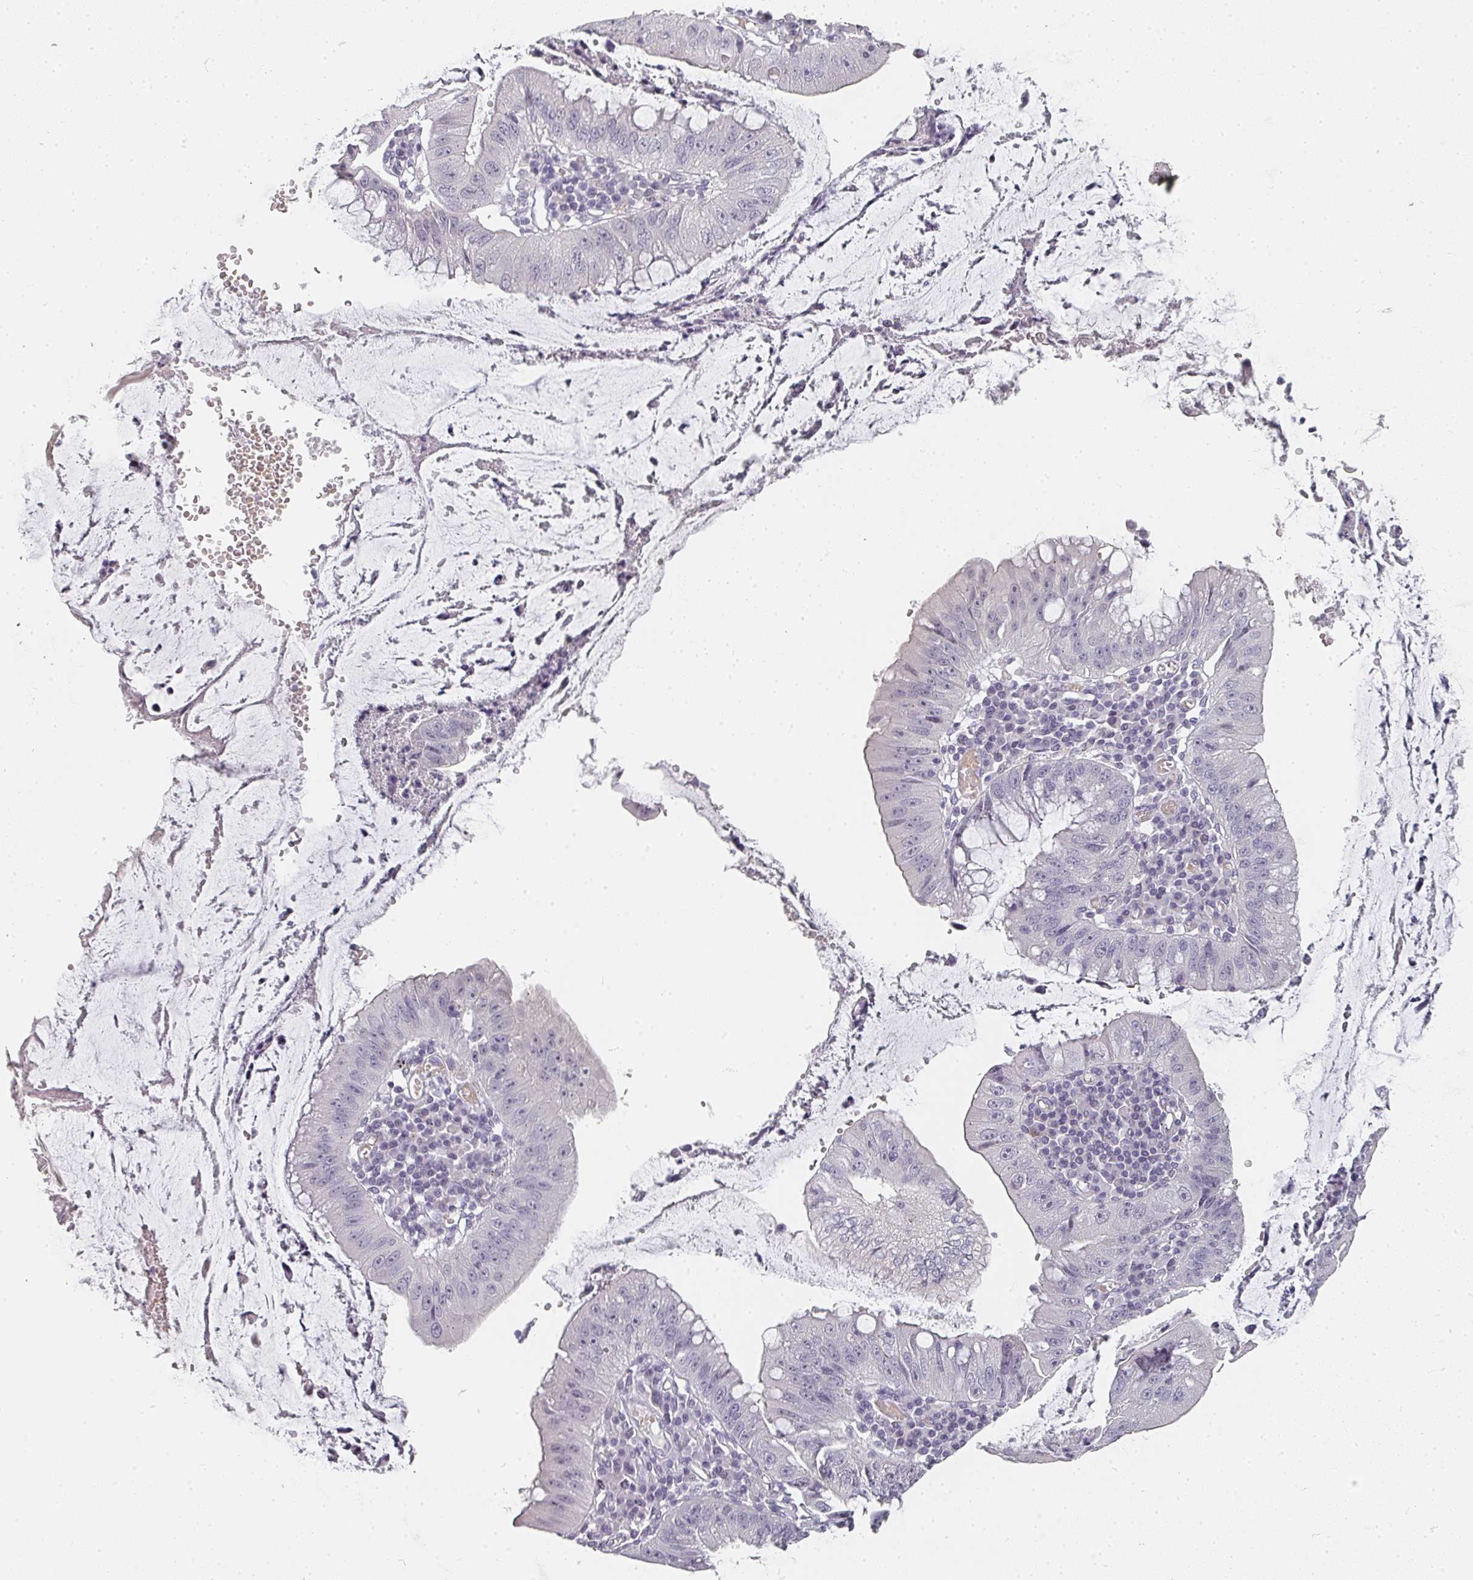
{"staining": {"intensity": "negative", "quantity": "none", "location": "none"}, "tissue": "stomach cancer", "cell_type": "Tumor cells", "image_type": "cancer", "snomed": [{"axis": "morphology", "description": "Adenocarcinoma, NOS"}, {"axis": "topography", "description": "Stomach"}], "caption": "High power microscopy micrograph of an immunohistochemistry (IHC) image of stomach cancer, revealing no significant staining in tumor cells.", "gene": "SHISA2", "patient": {"sex": "male", "age": 59}}